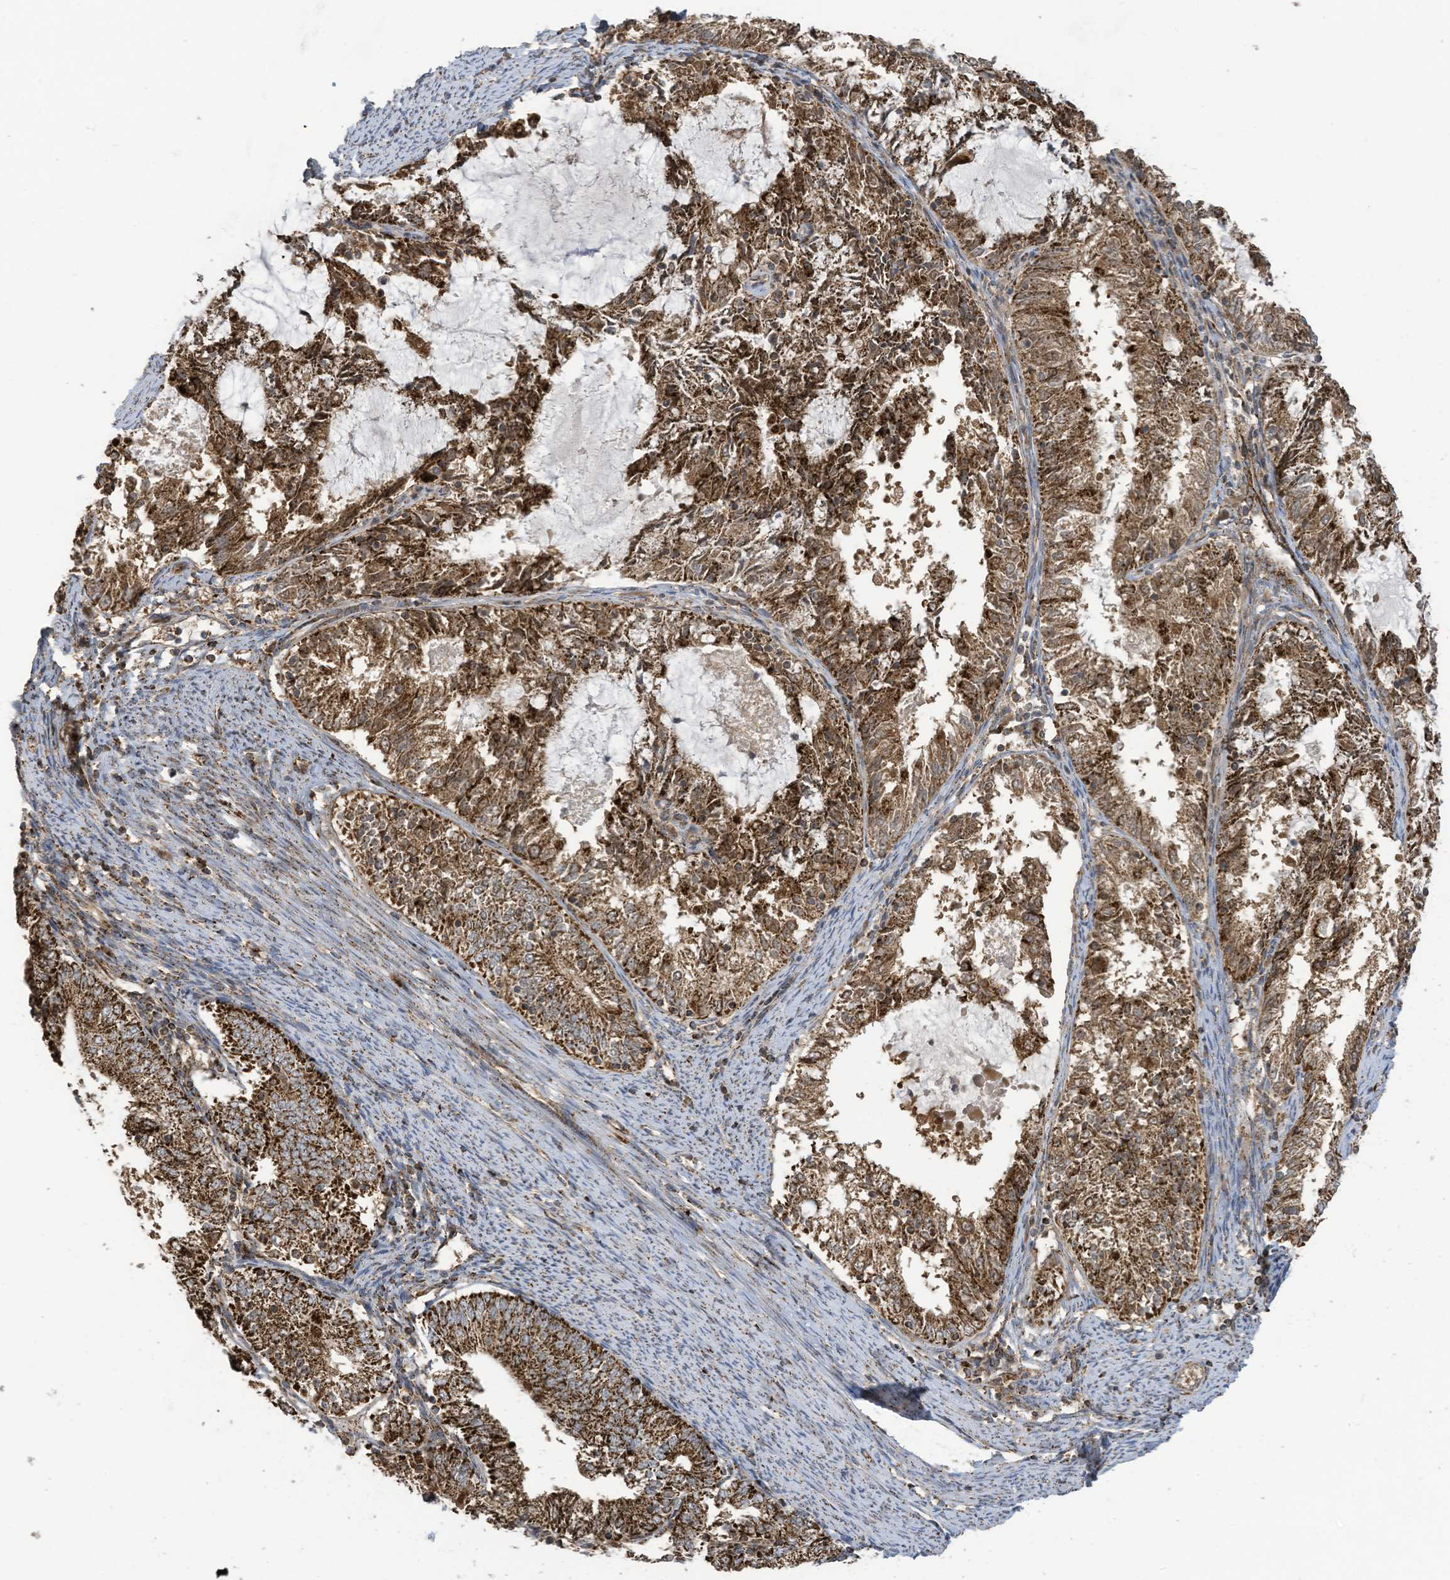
{"staining": {"intensity": "strong", "quantity": ">75%", "location": "cytoplasmic/membranous"}, "tissue": "endometrial cancer", "cell_type": "Tumor cells", "image_type": "cancer", "snomed": [{"axis": "morphology", "description": "Adenocarcinoma, NOS"}, {"axis": "topography", "description": "Endometrium"}], "caption": "Brown immunohistochemical staining in human endometrial cancer (adenocarcinoma) reveals strong cytoplasmic/membranous expression in approximately >75% of tumor cells. (Stains: DAB (3,3'-diaminobenzidine) in brown, nuclei in blue, Microscopy: brightfield microscopy at high magnification).", "gene": "COX10", "patient": {"sex": "female", "age": 57}}